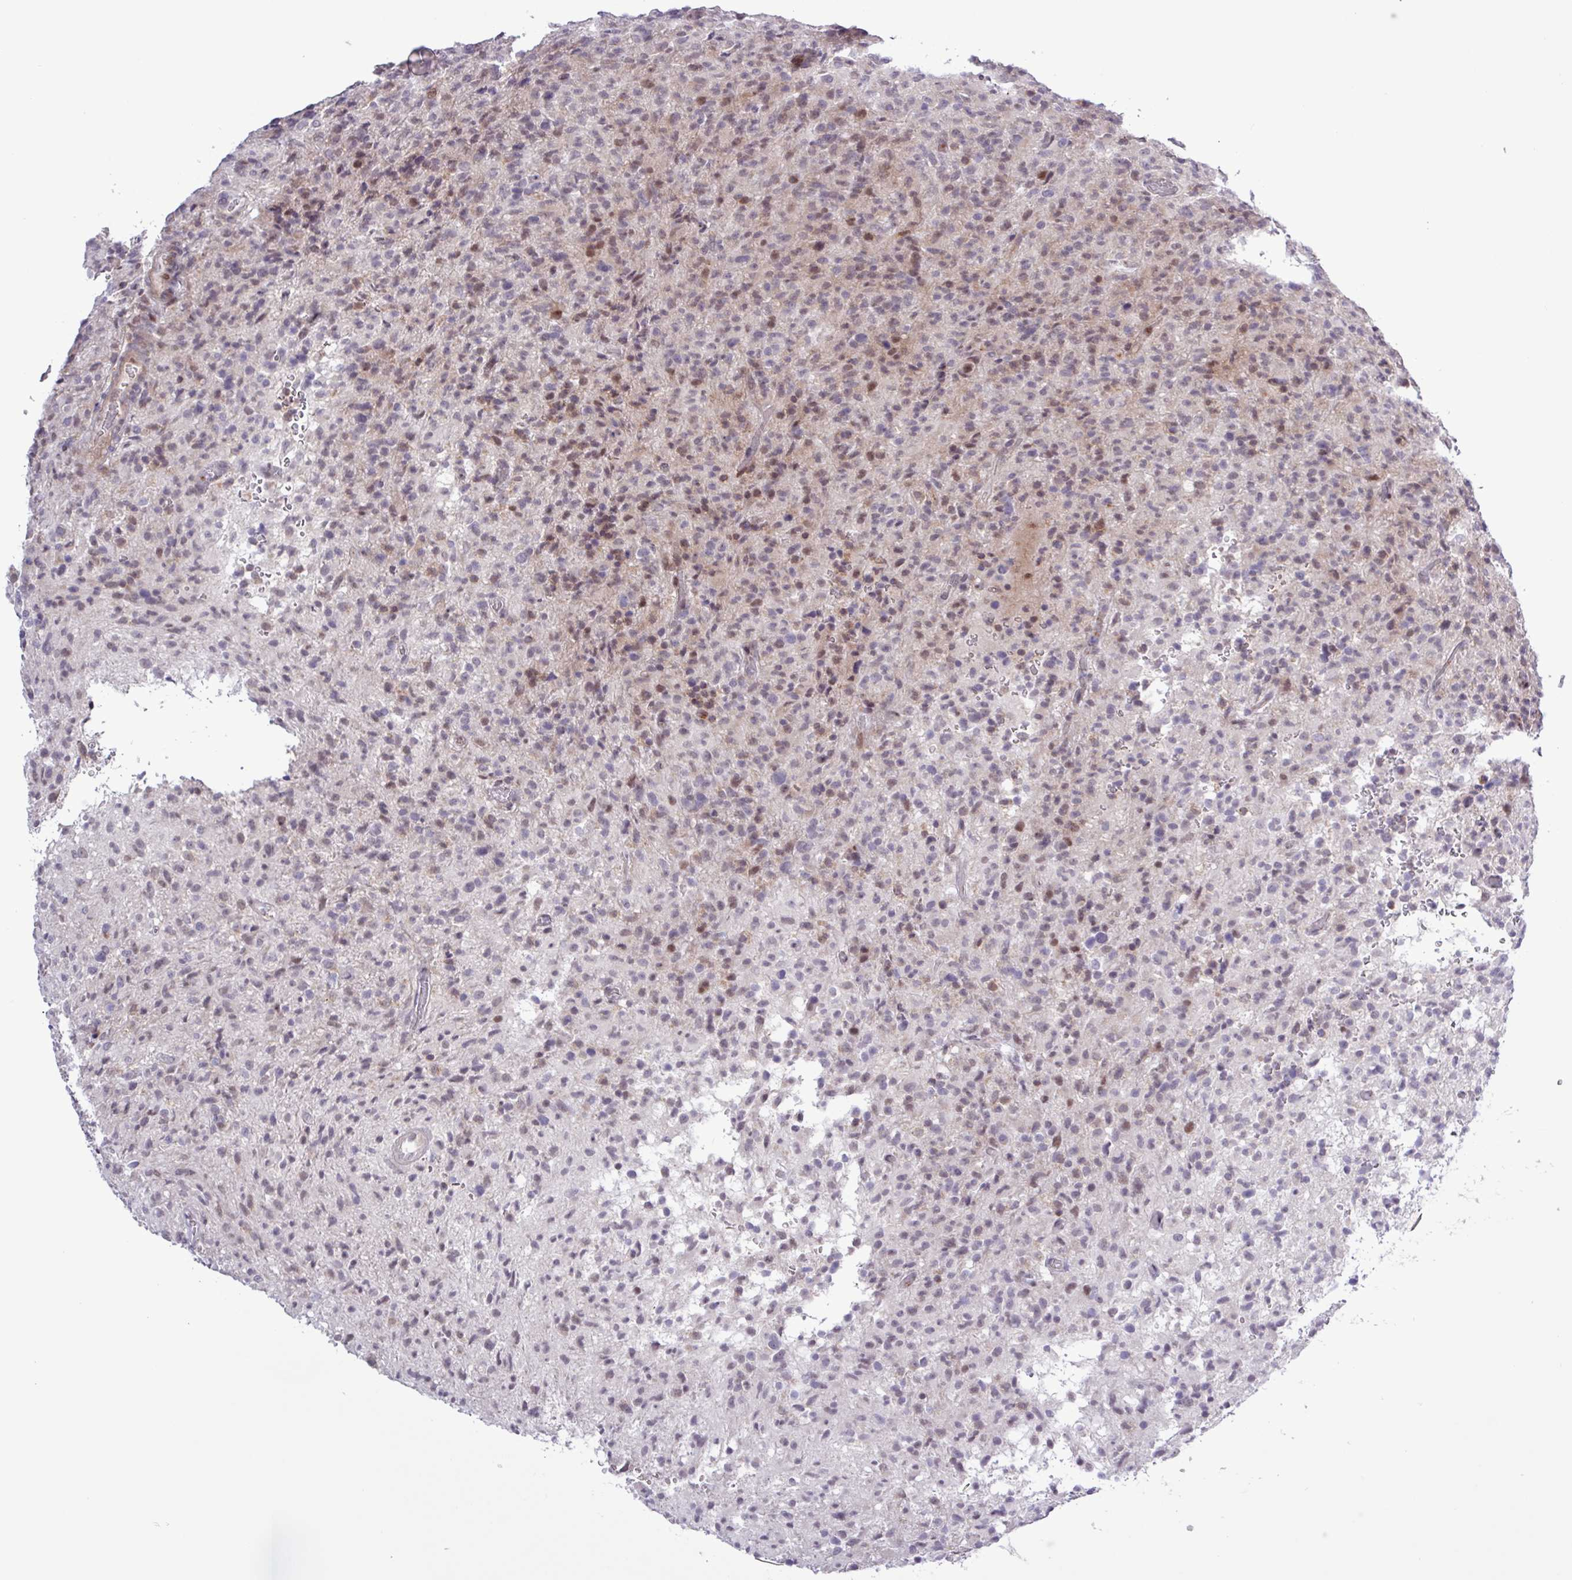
{"staining": {"intensity": "moderate", "quantity": "25%-75%", "location": "cytoplasmic/membranous,nuclear"}, "tissue": "glioma", "cell_type": "Tumor cells", "image_type": "cancer", "snomed": [{"axis": "morphology", "description": "Glioma, malignant, High grade"}, {"axis": "topography", "description": "Brain"}], "caption": "There is medium levels of moderate cytoplasmic/membranous and nuclear expression in tumor cells of glioma, as demonstrated by immunohistochemical staining (brown color).", "gene": "RTL3", "patient": {"sex": "female", "age": 57}}